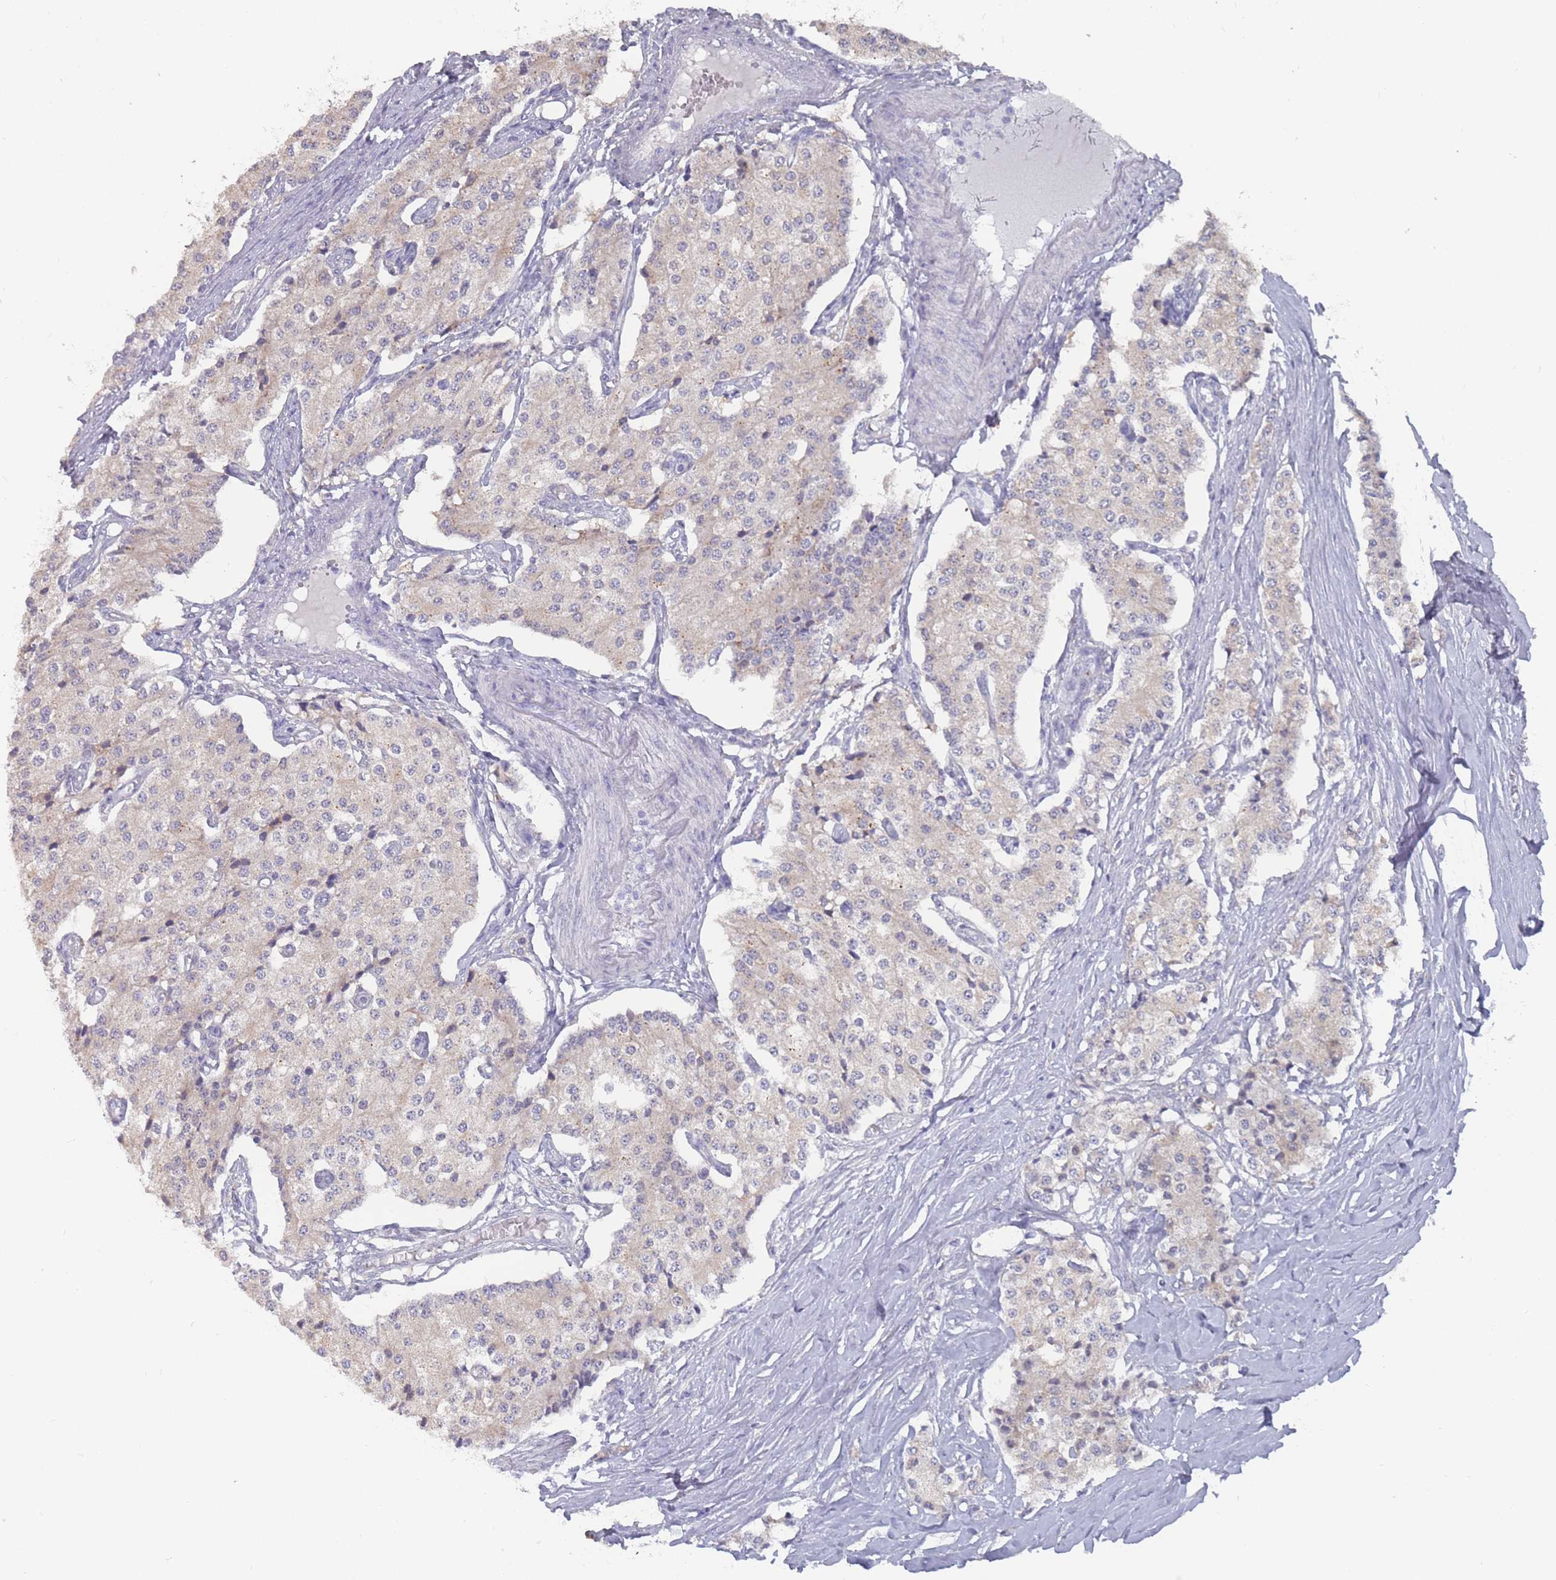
{"staining": {"intensity": "negative", "quantity": "none", "location": "none"}, "tissue": "carcinoid", "cell_type": "Tumor cells", "image_type": "cancer", "snomed": [{"axis": "morphology", "description": "Carcinoid, malignant, NOS"}, {"axis": "topography", "description": "Colon"}], "caption": "A high-resolution histopathology image shows IHC staining of carcinoid, which demonstrates no significant expression in tumor cells.", "gene": "CYP51A1", "patient": {"sex": "female", "age": 52}}